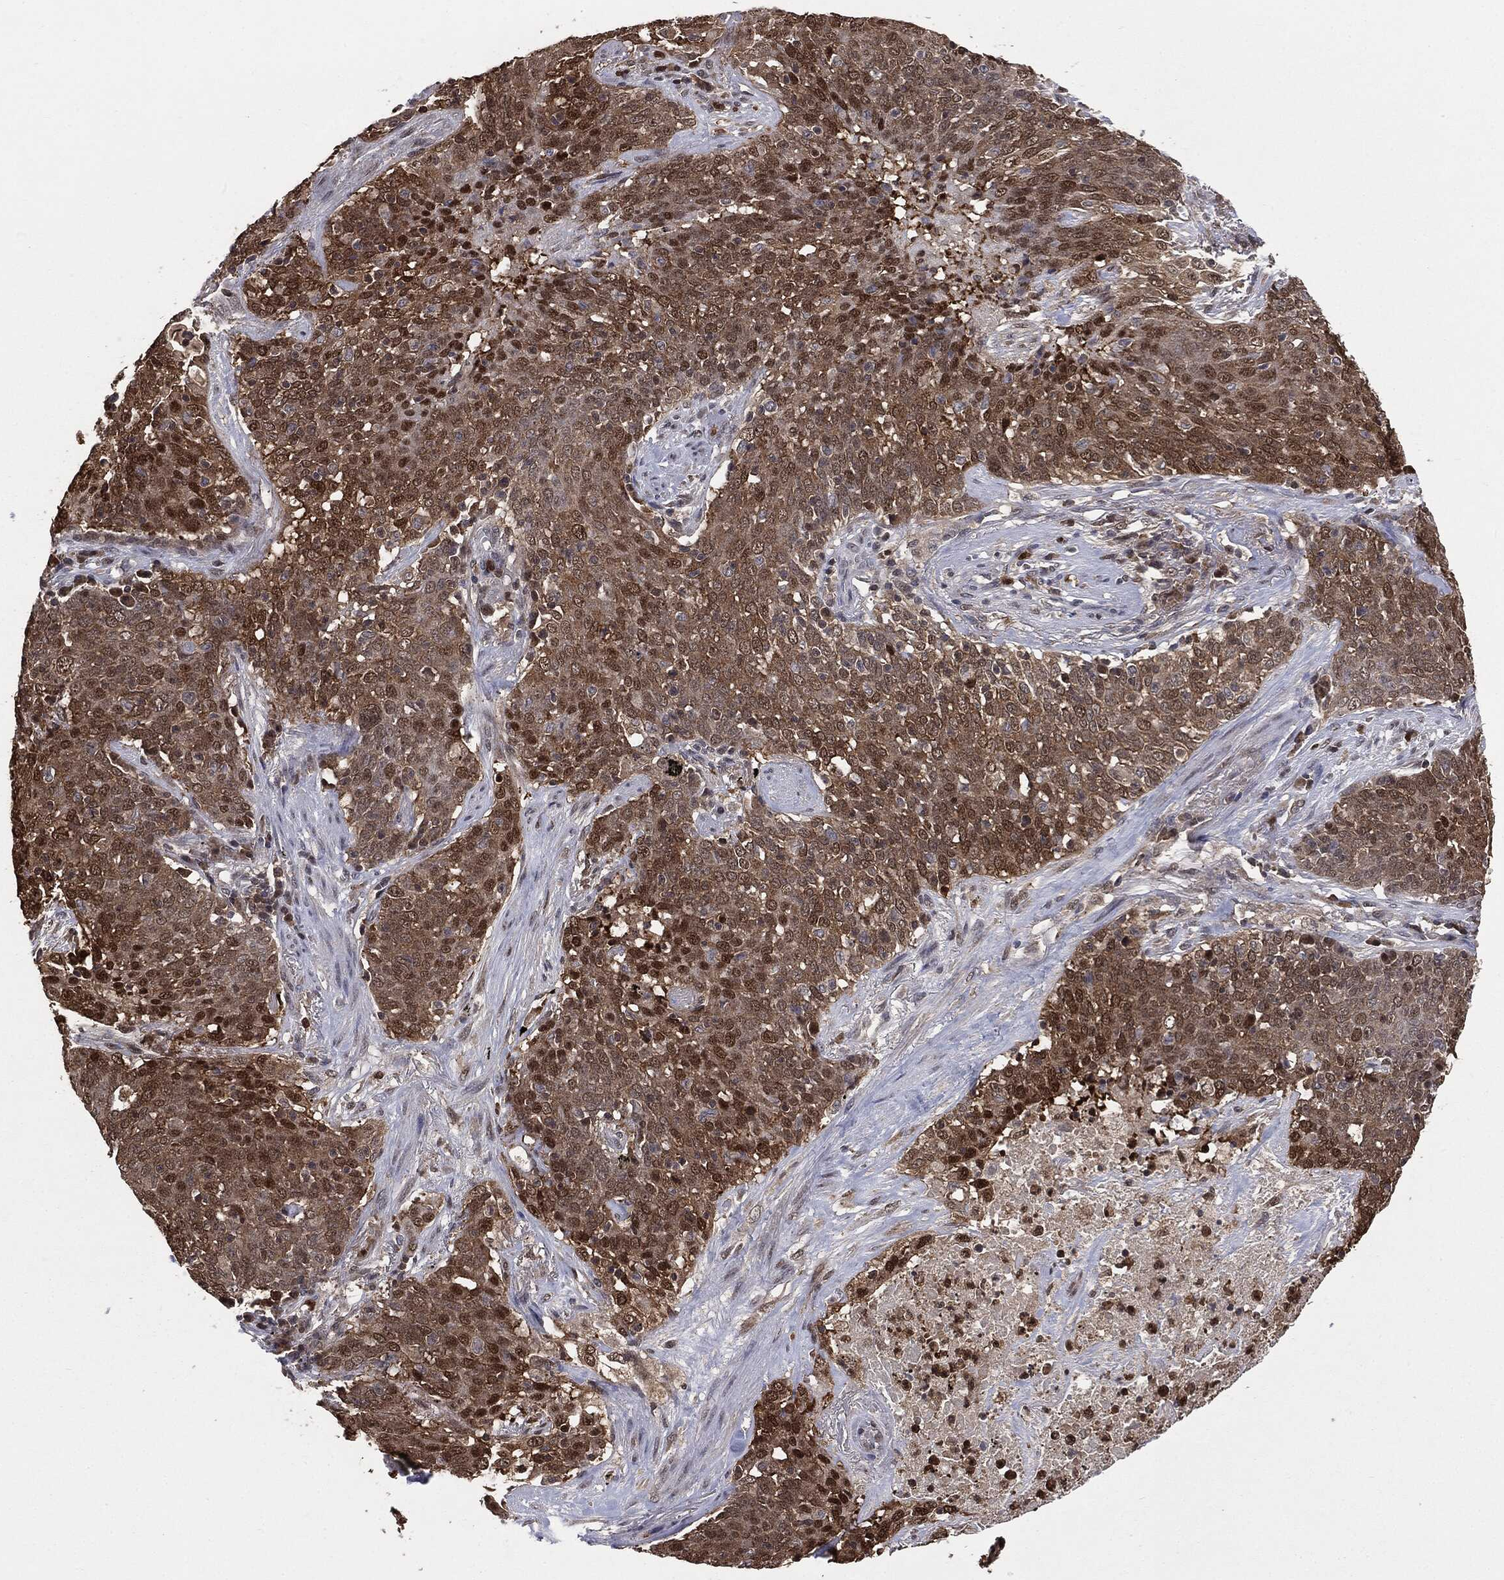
{"staining": {"intensity": "moderate", "quantity": ">75%", "location": "cytoplasmic/membranous,nuclear"}, "tissue": "lung cancer", "cell_type": "Tumor cells", "image_type": "cancer", "snomed": [{"axis": "morphology", "description": "Squamous cell carcinoma, NOS"}, {"axis": "topography", "description": "Lung"}], "caption": "Immunohistochemical staining of lung cancer (squamous cell carcinoma) displays medium levels of moderate cytoplasmic/membranous and nuclear protein positivity in approximately >75% of tumor cells.", "gene": "GPI", "patient": {"sex": "male", "age": 82}}